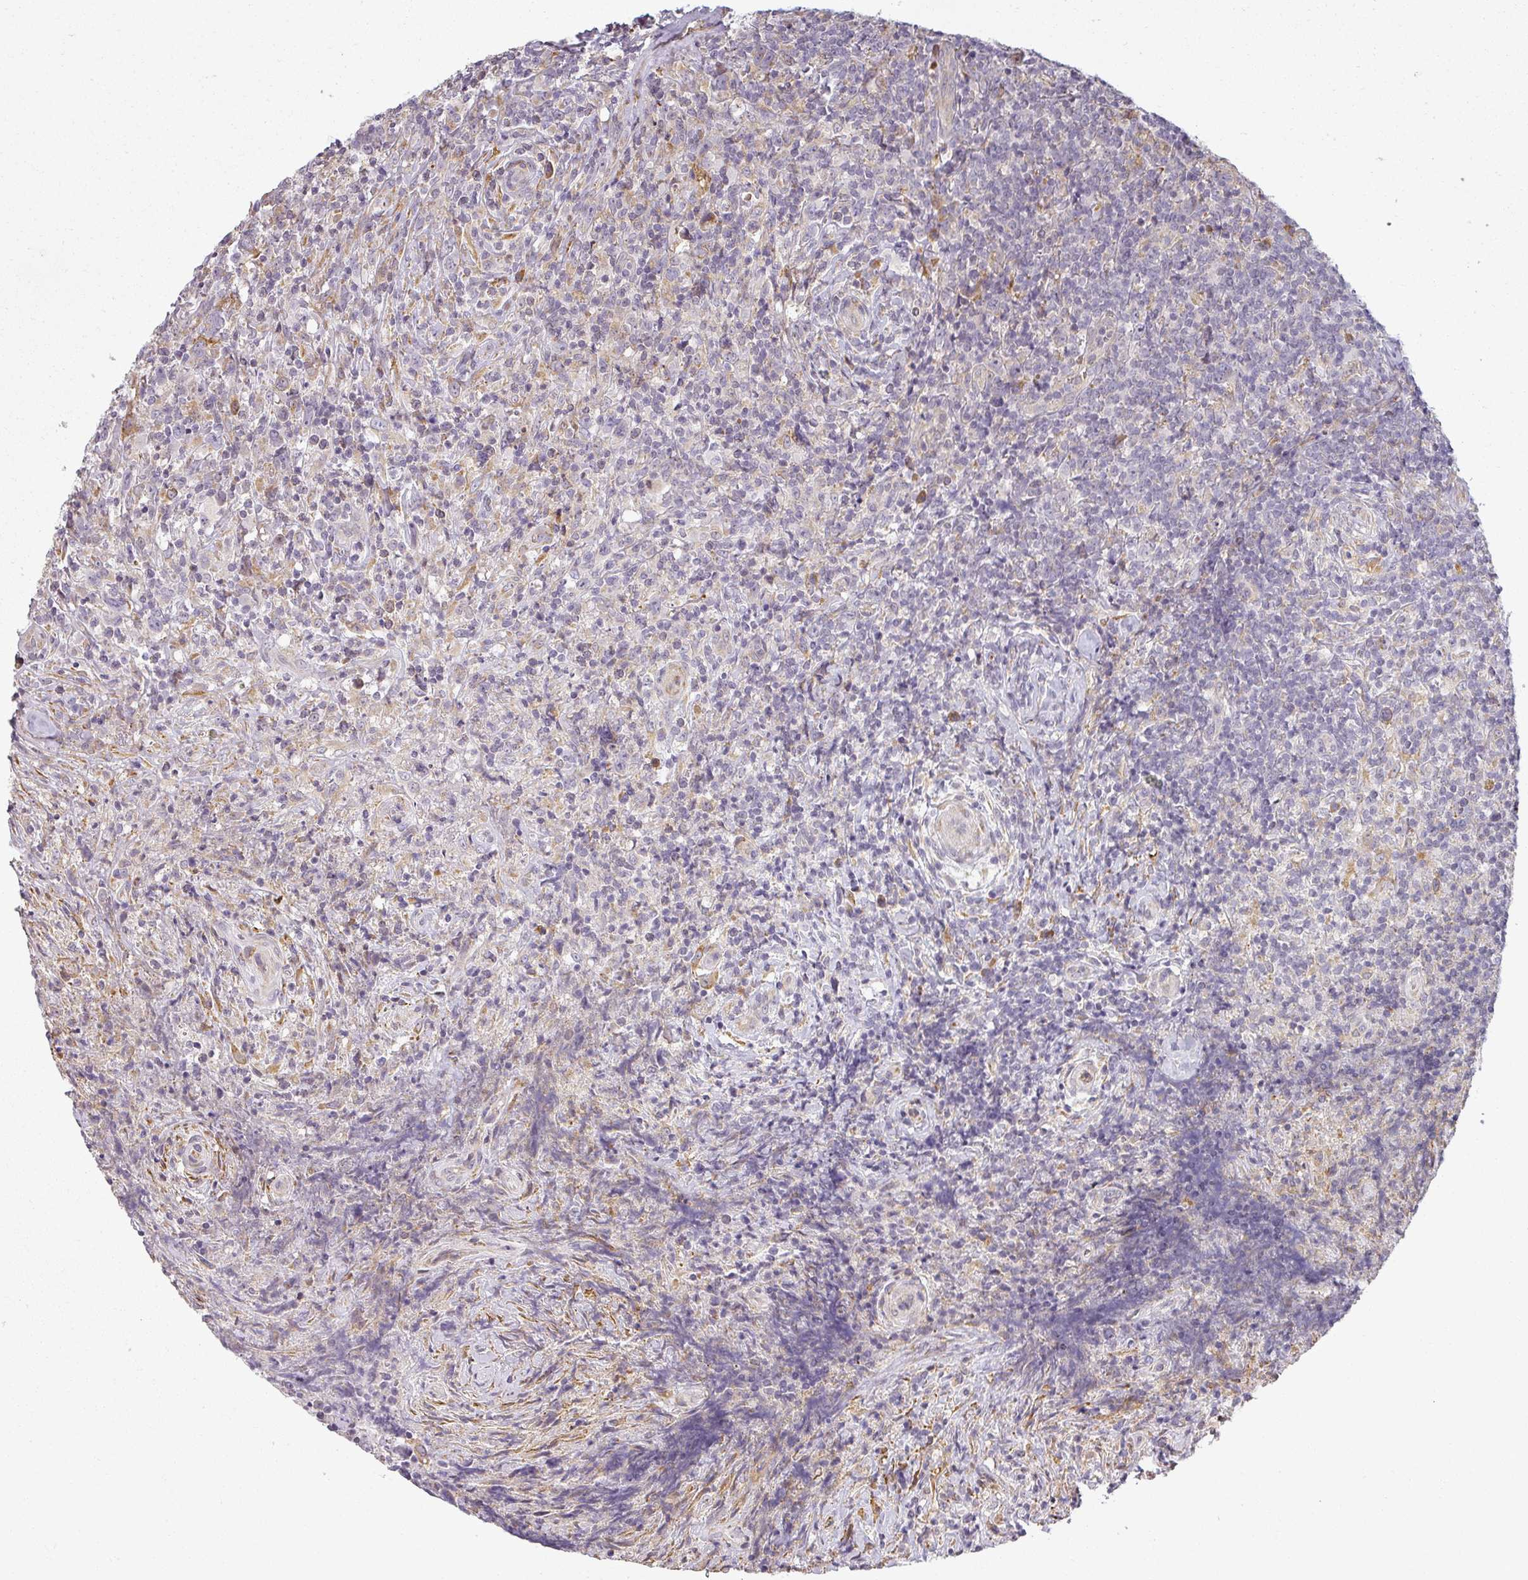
{"staining": {"intensity": "negative", "quantity": "none", "location": "none"}, "tissue": "lymphoma", "cell_type": "Tumor cells", "image_type": "cancer", "snomed": [{"axis": "morphology", "description": "Hodgkin's disease, NOS"}, {"axis": "topography", "description": "Lymph node"}], "caption": "A high-resolution micrograph shows immunohistochemistry (IHC) staining of lymphoma, which reveals no significant staining in tumor cells.", "gene": "CCDC144A", "patient": {"sex": "female", "age": 18}}